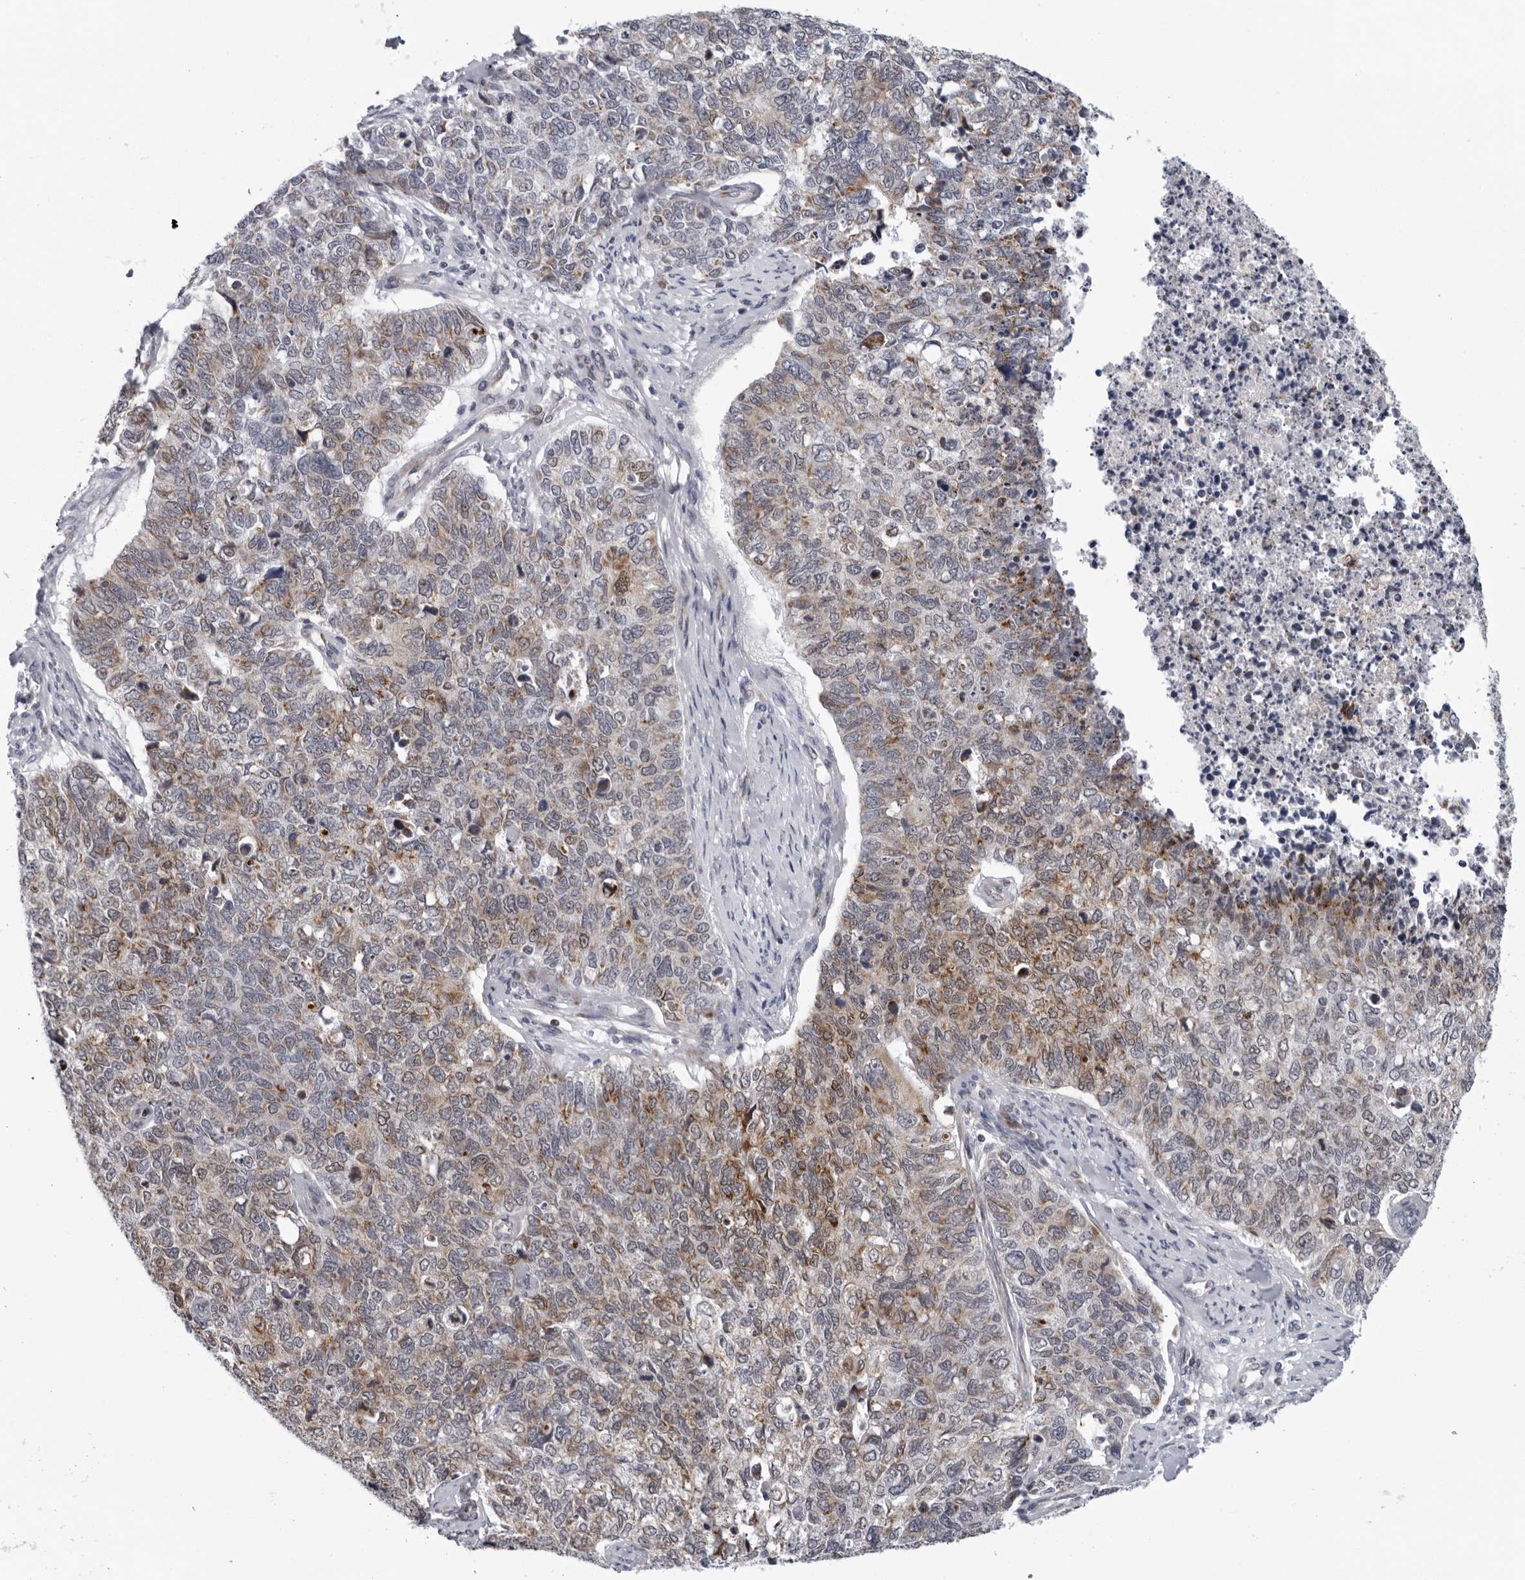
{"staining": {"intensity": "moderate", "quantity": "25%-75%", "location": "cytoplasmic/membranous"}, "tissue": "cervical cancer", "cell_type": "Tumor cells", "image_type": "cancer", "snomed": [{"axis": "morphology", "description": "Squamous cell carcinoma, NOS"}, {"axis": "topography", "description": "Cervix"}], "caption": "Brown immunohistochemical staining in human cervical cancer (squamous cell carcinoma) reveals moderate cytoplasmic/membranous staining in about 25%-75% of tumor cells.", "gene": "CPT2", "patient": {"sex": "female", "age": 63}}